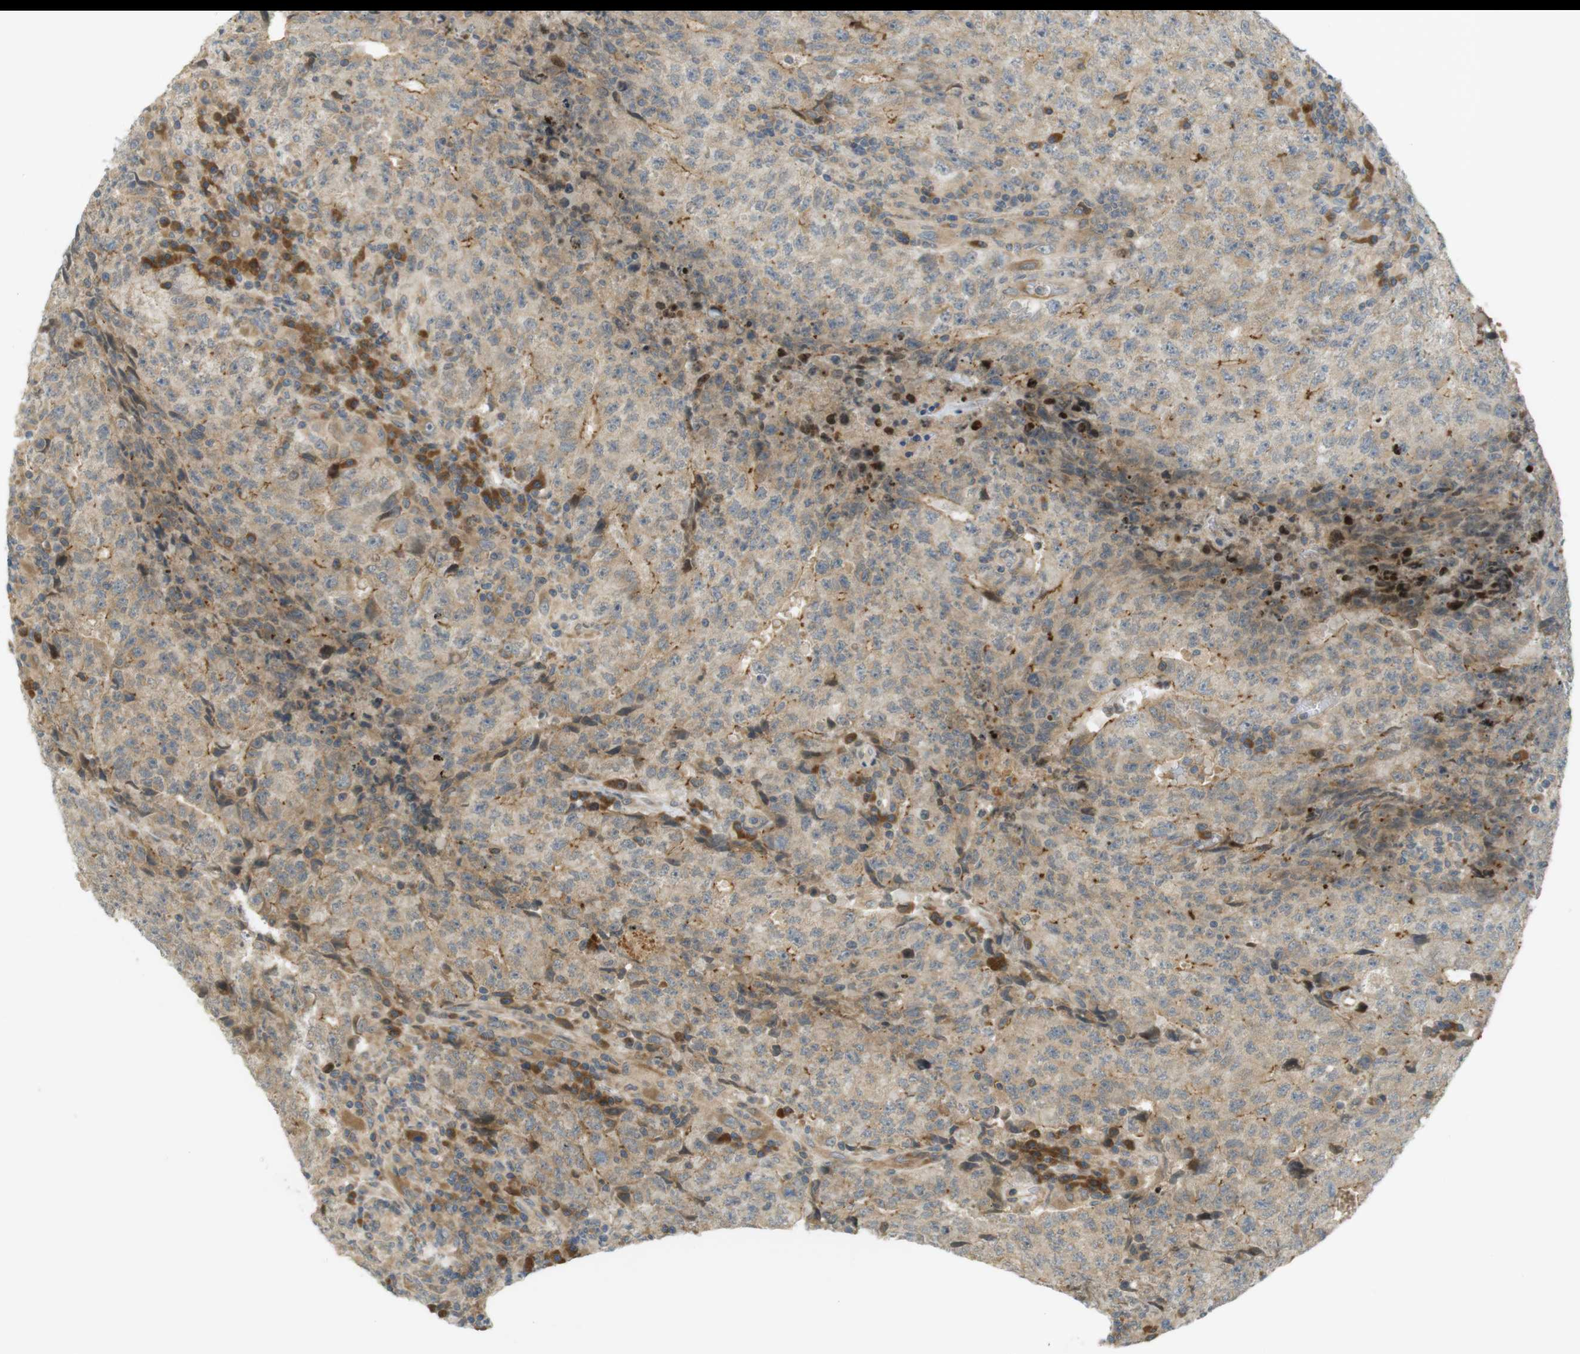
{"staining": {"intensity": "moderate", "quantity": "25%-75%", "location": "cytoplasmic/membranous"}, "tissue": "testis cancer", "cell_type": "Tumor cells", "image_type": "cancer", "snomed": [{"axis": "morphology", "description": "Necrosis, NOS"}, {"axis": "morphology", "description": "Carcinoma, Embryonal, NOS"}, {"axis": "topography", "description": "Testis"}], "caption": "IHC staining of embryonal carcinoma (testis), which exhibits medium levels of moderate cytoplasmic/membranous staining in approximately 25%-75% of tumor cells indicating moderate cytoplasmic/membranous protein staining. The staining was performed using DAB (brown) for protein detection and nuclei were counterstained in hematoxylin (blue).", "gene": "CLRN3", "patient": {"sex": "male", "age": 19}}